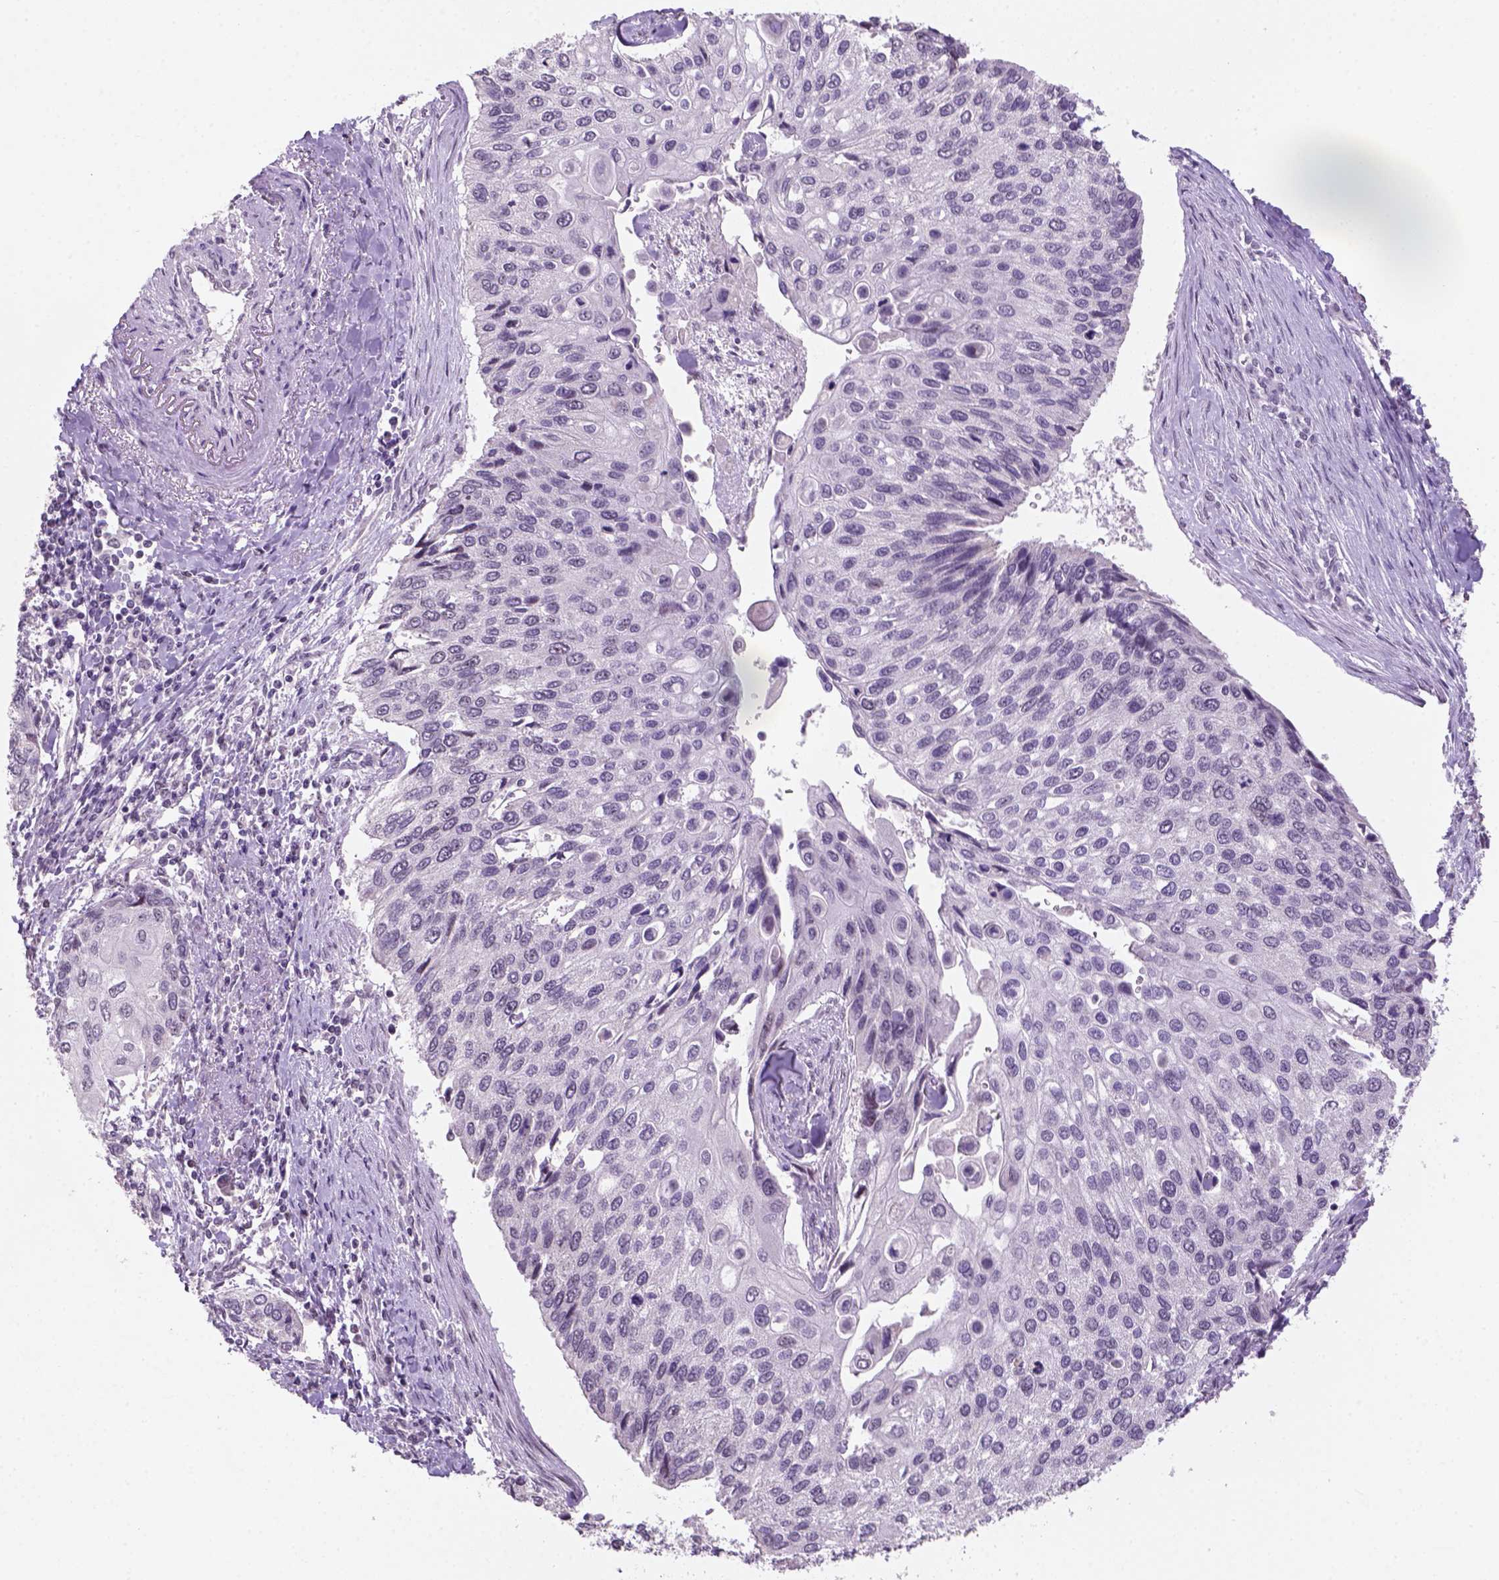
{"staining": {"intensity": "negative", "quantity": "none", "location": "none"}, "tissue": "lung cancer", "cell_type": "Tumor cells", "image_type": "cancer", "snomed": [{"axis": "morphology", "description": "Squamous cell carcinoma, NOS"}, {"axis": "morphology", "description": "Squamous cell carcinoma, metastatic, NOS"}, {"axis": "topography", "description": "Lung"}], "caption": "Tumor cells show no significant protein positivity in lung cancer (metastatic squamous cell carcinoma).", "gene": "DDX50", "patient": {"sex": "male", "age": 63}}